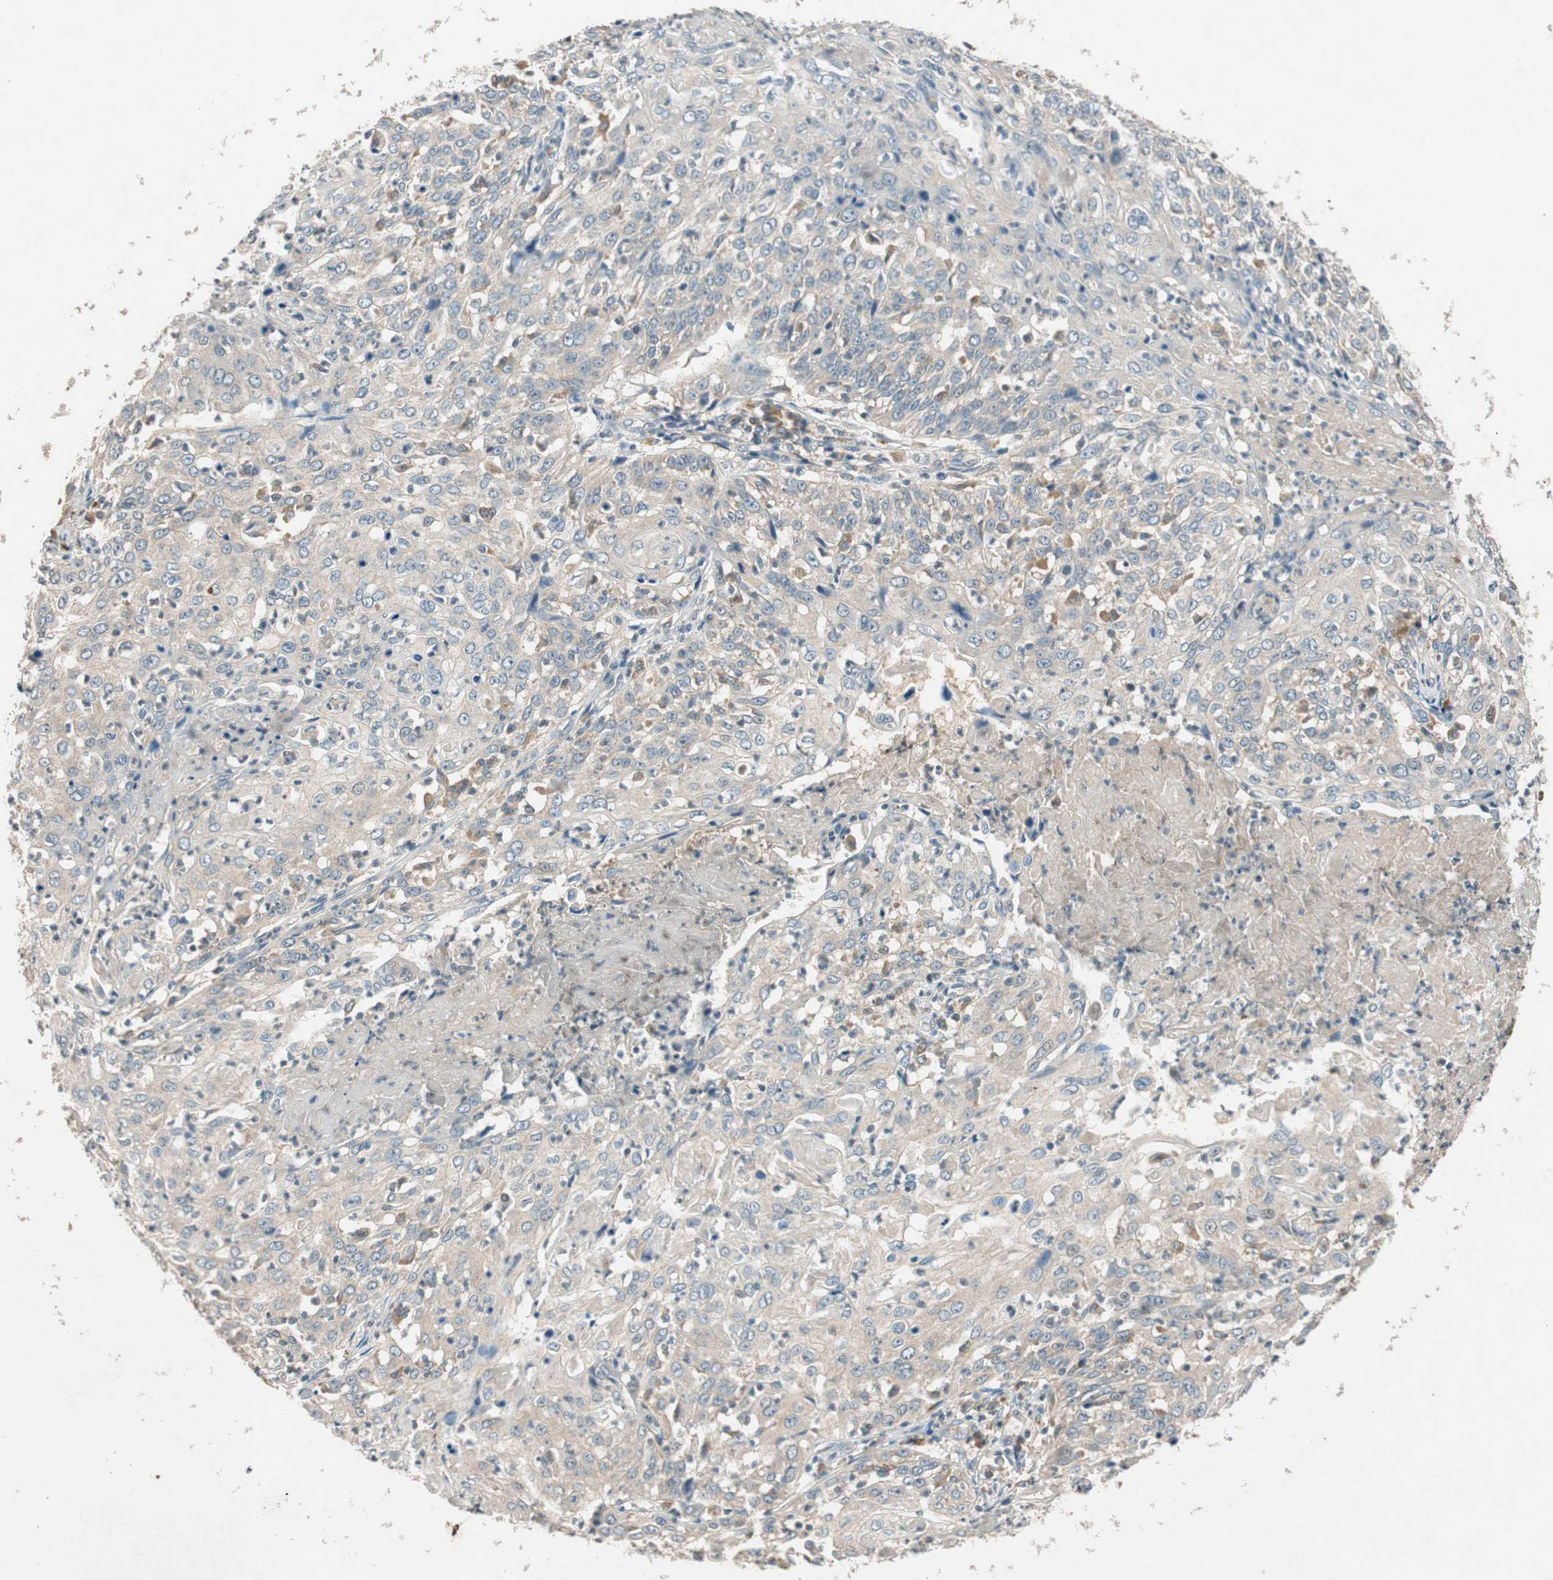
{"staining": {"intensity": "weak", "quantity": ">75%", "location": "cytoplasmic/membranous"}, "tissue": "cervical cancer", "cell_type": "Tumor cells", "image_type": "cancer", "snomed": [{"axis": "morphology", "description": "Squamous cell carcinoma, NOS"}, {"axis": "topography", "description": "Cervix"}], "caption": "IHC photomicrograph of neoplastic tissue: human cervical squamous cell carcinoma stained using IHC shows low levels of weak protein expression localized specifically in the cytoplasmic/membranous of tumor cells, appearing as a cytoplasmic/membranous brown color.", "gene": "GLB1", "patient": {"sex": "female", "age": 39}}